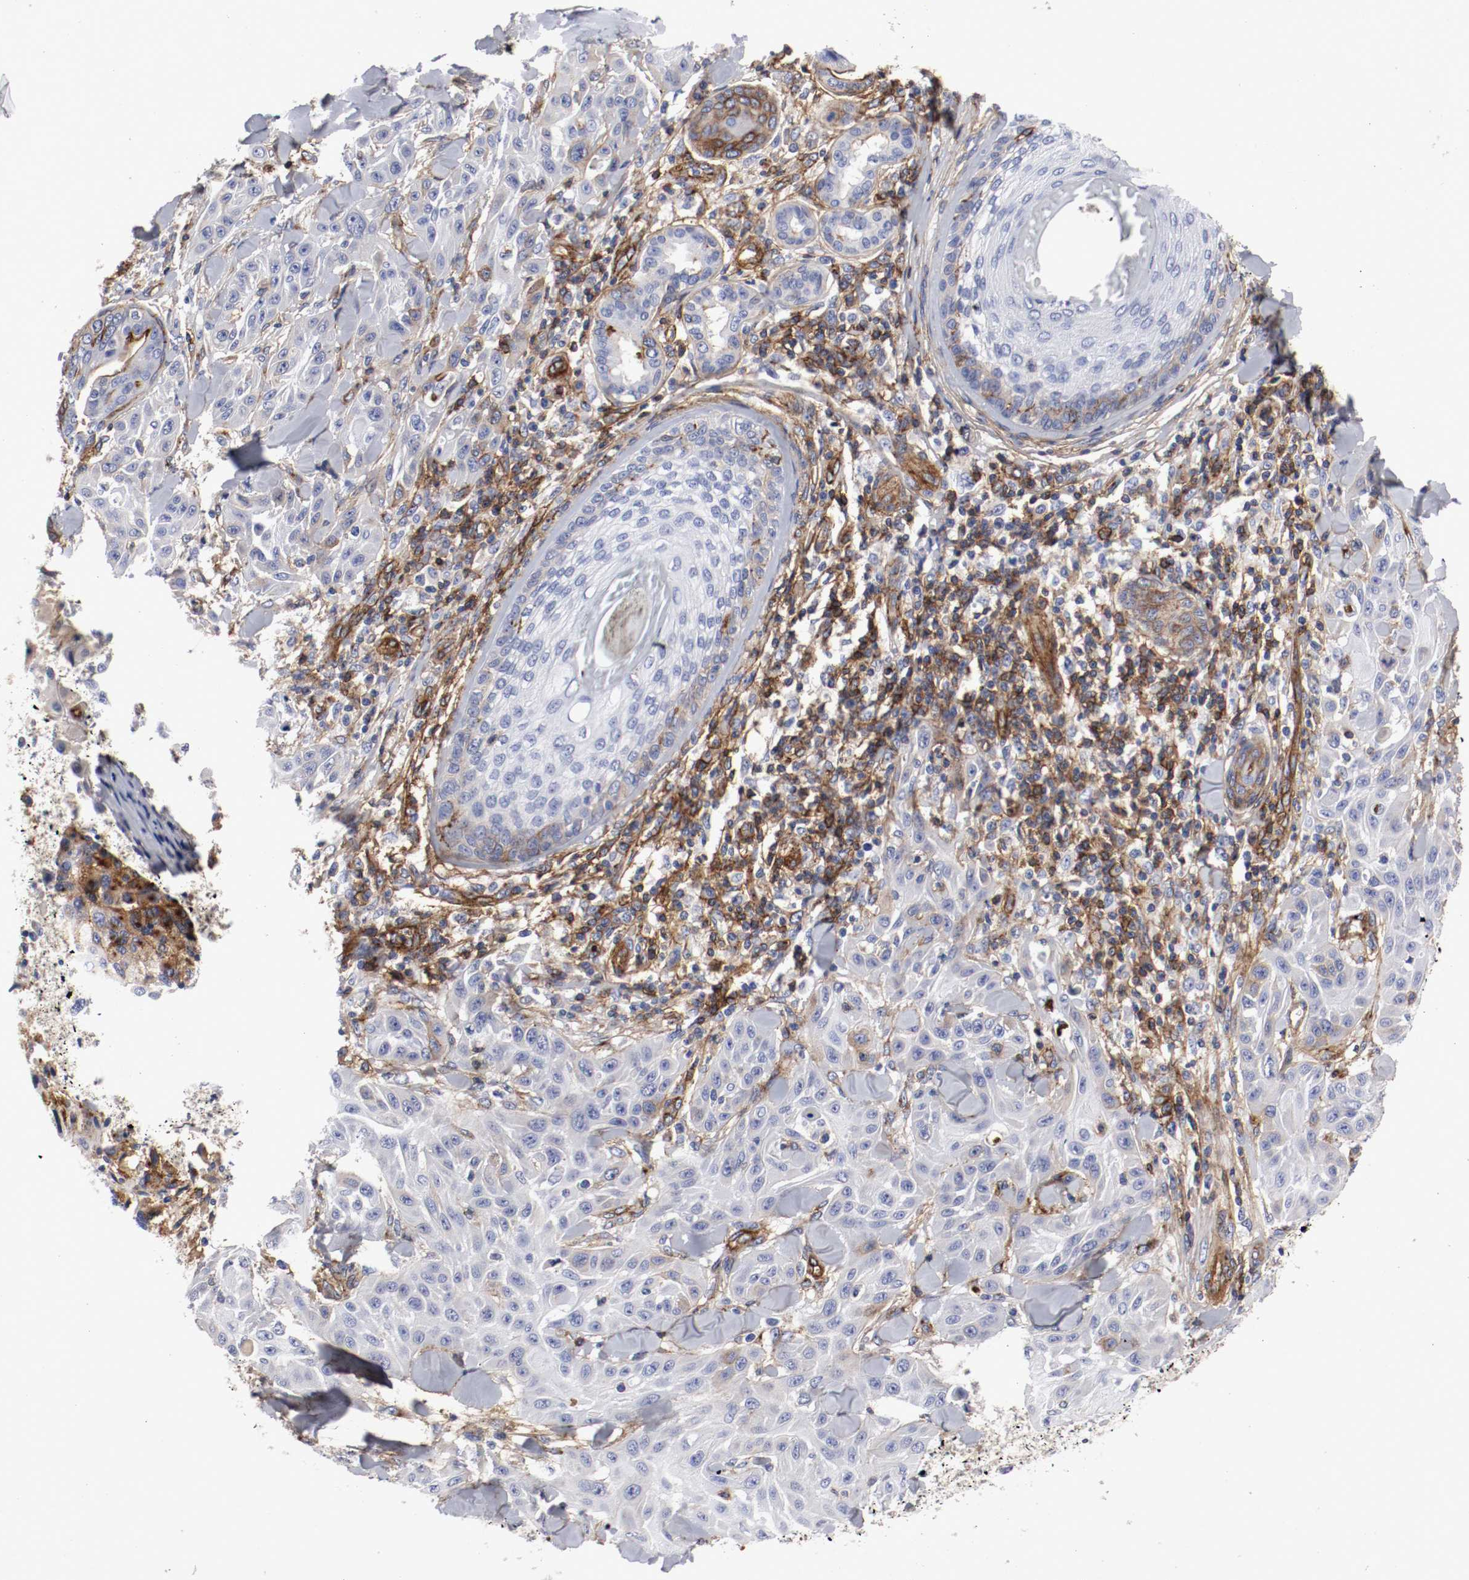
{"staining": {"intensity": "weak", "quantity": "<25%", "location": "cytoplasmic/membranous"}, "tissue": "skin cancer", "cell_type": "Tumor cells", "image_type": "cancer", "snomed": [{"axis": "morphology", "description": "Squamous cell carcinoma, NOS"}, {"axis": "topography", "description": "Skin"}], "caption": "The histopathology image shows no staining of tumor cells in skin cancer (squamous cell carcinoma).", "gene": "IFITM1", "patient": {"sex": "male", "age": 24}}